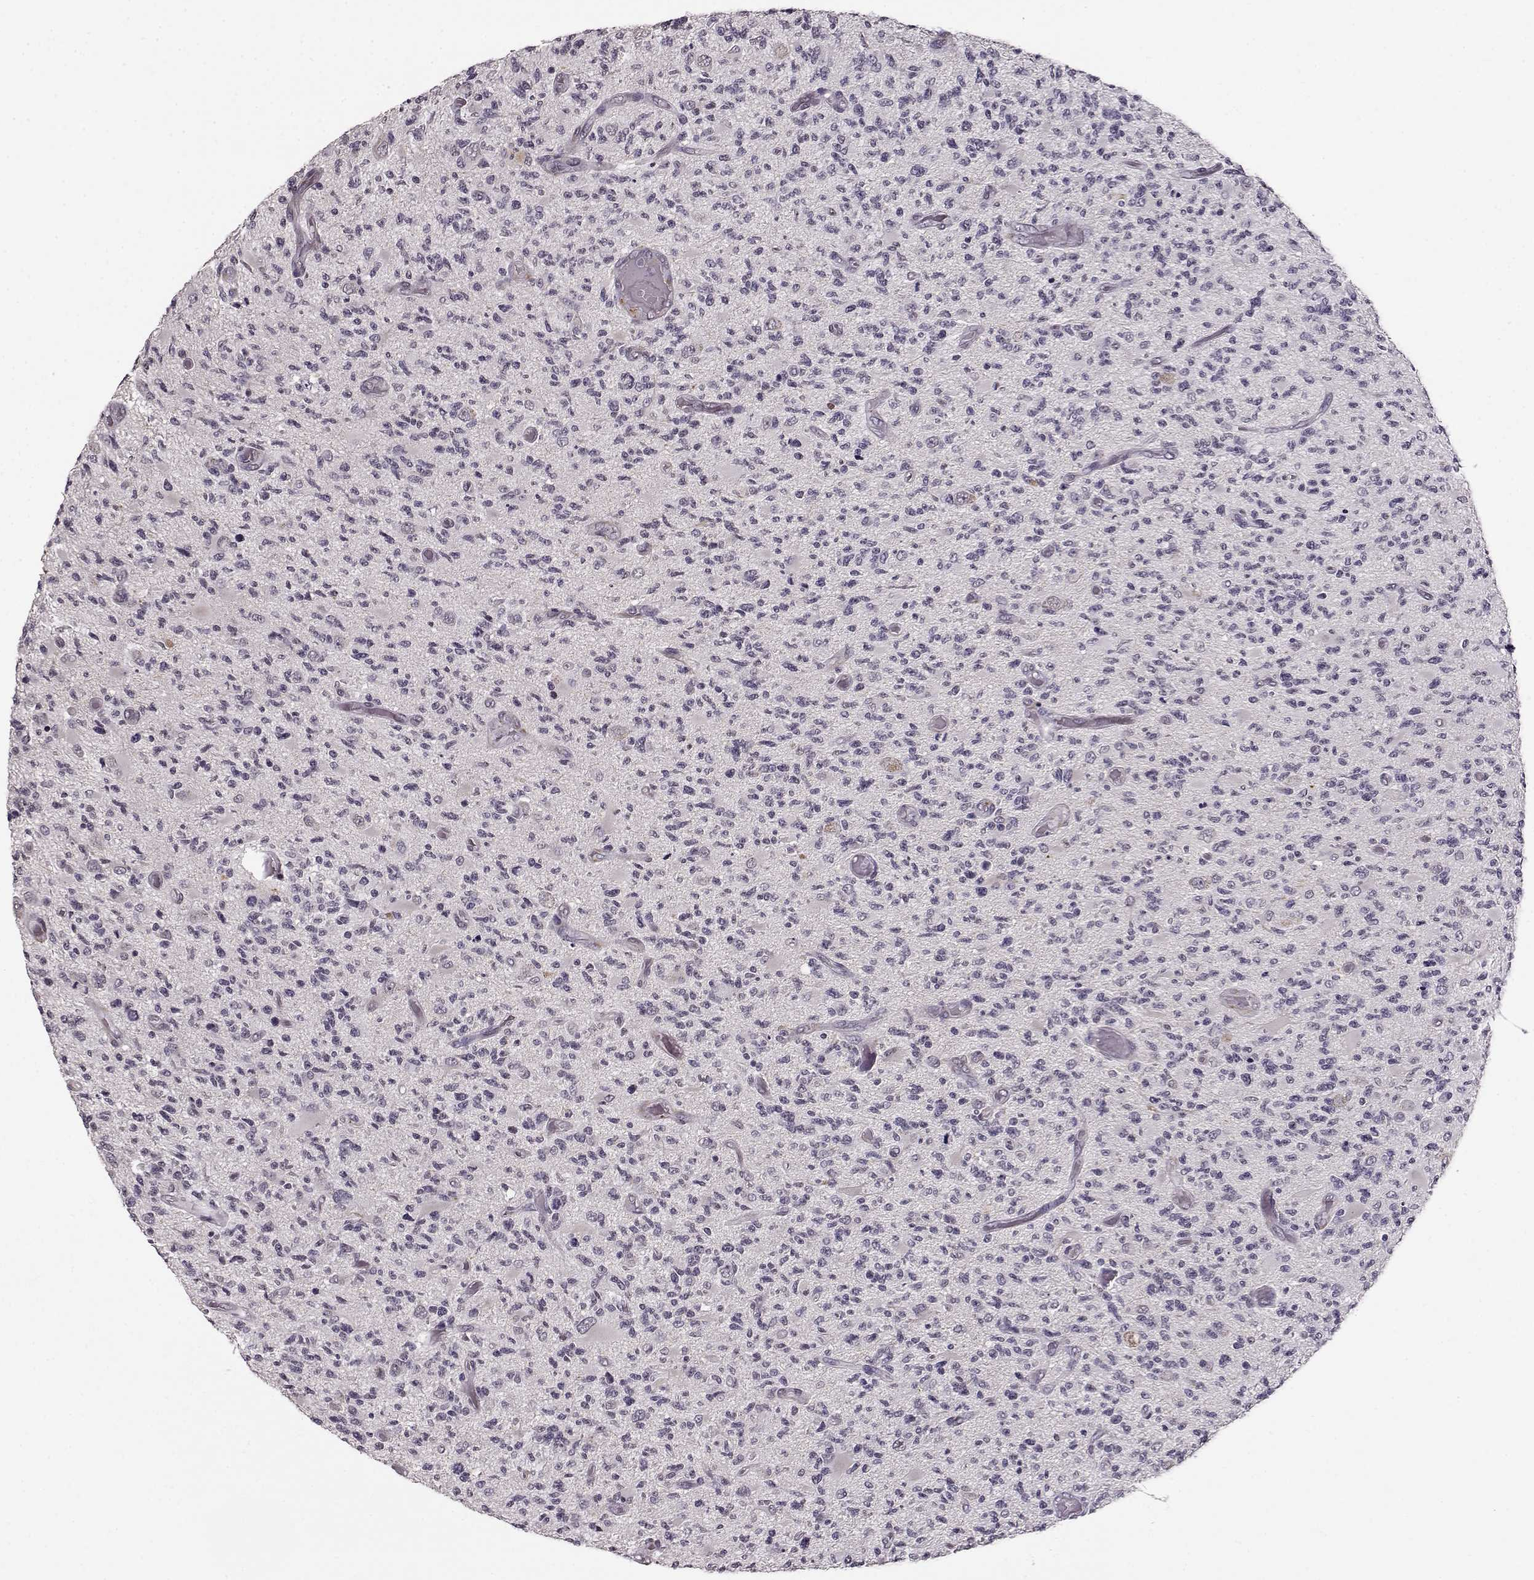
{"staining": {"intensity": "negative", "quantity": "none", "location": "none"}, "tissue": "glioma", "cell_type": "Tumor cells", "image_type": "cancer", "snomed": [{"axis": "morphology", "description": "Glioma, malignant, High grade"}, {"axis": "topography", "description": "Brain"}], "caption": "A micrograph of malignant high-grade glioma stained for a protein shows no brown staining in tumor cells.", "gene": "RP1L1", "patient": {"sex": "female", "age": 63}}